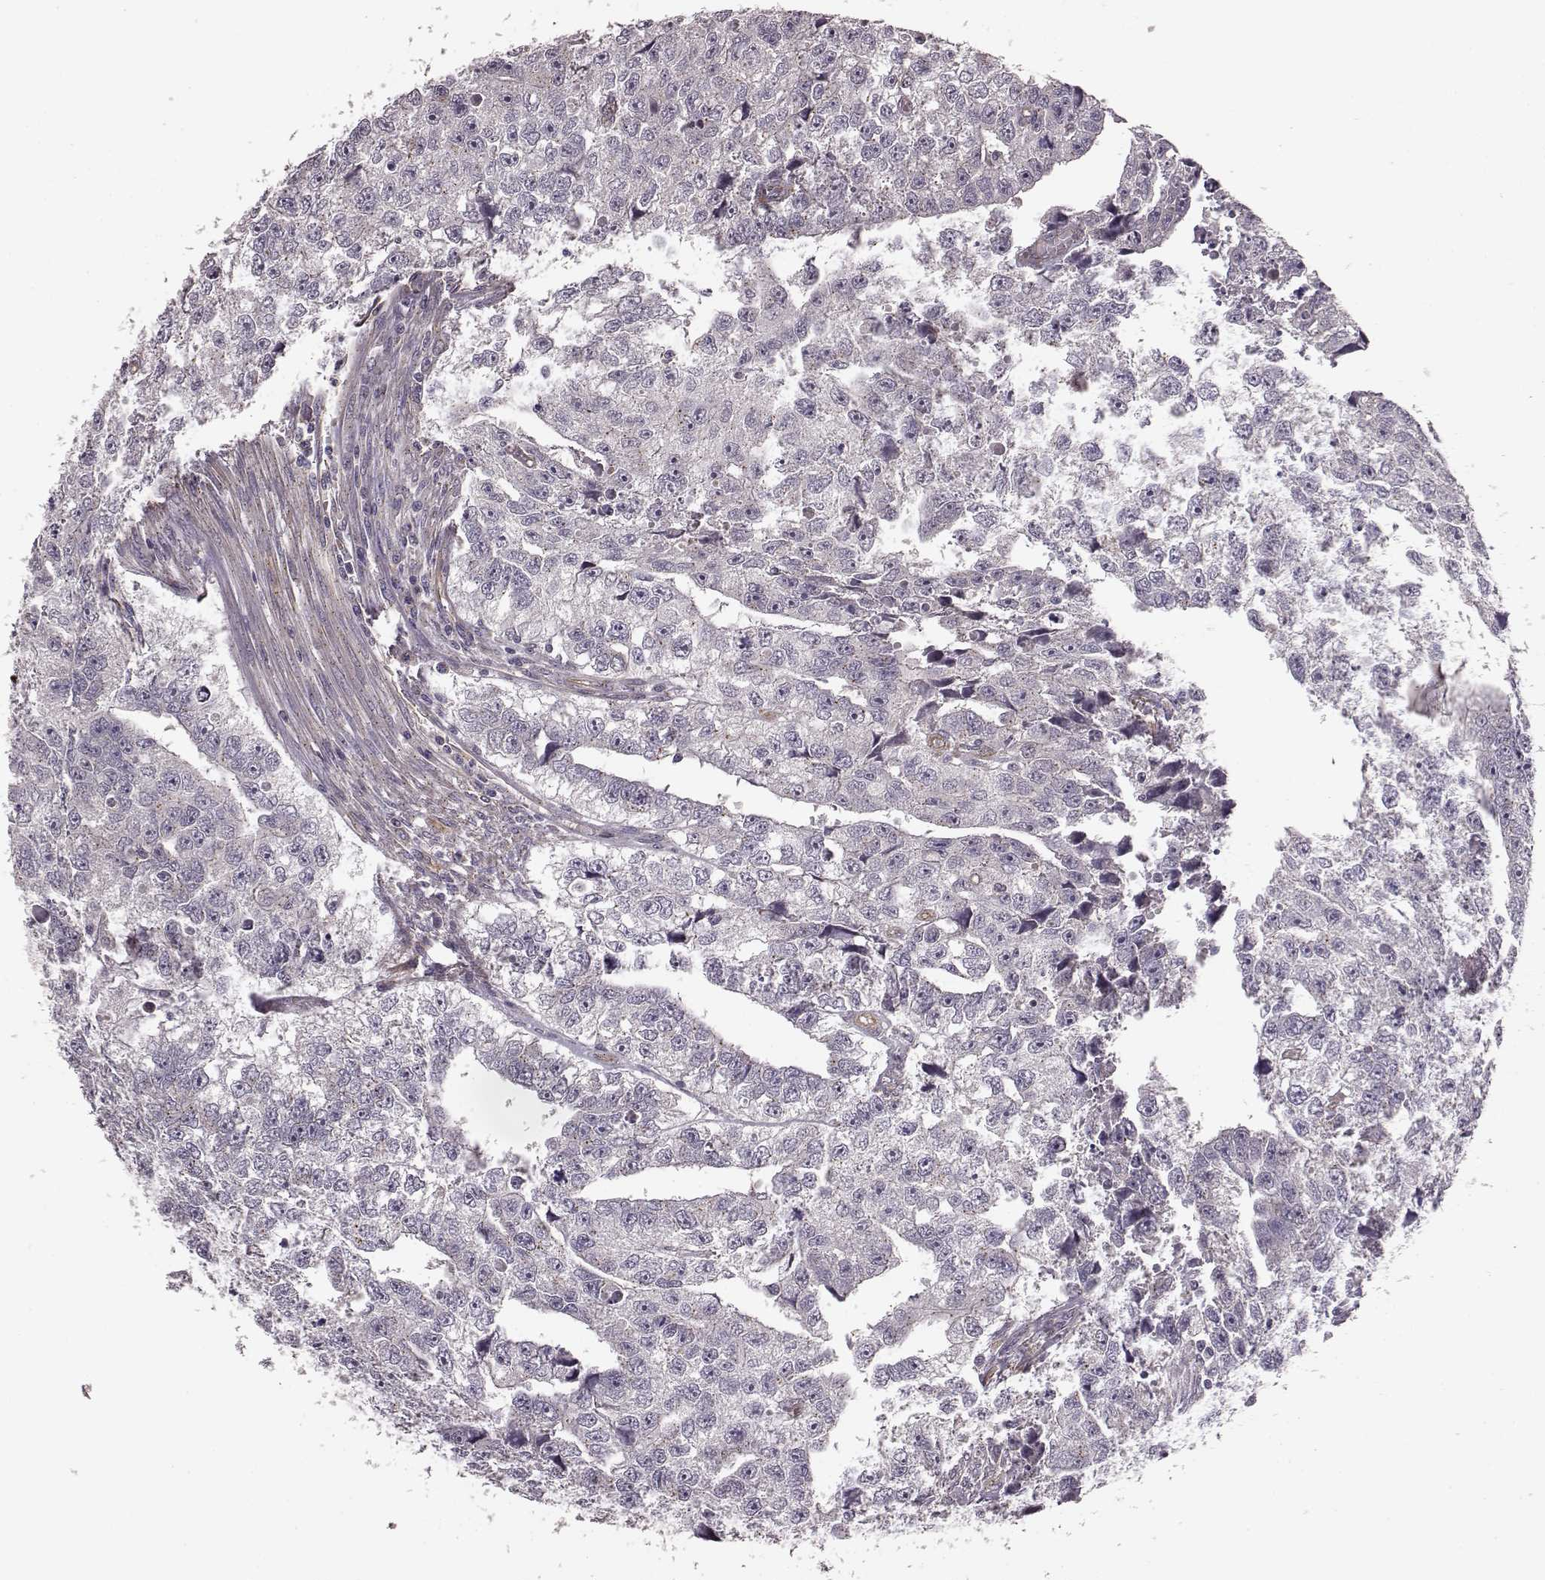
{"staining": {"intensity": "negative", "quantity": "none", "location": "none"}, "tissue": "testis cancer", "cell_type": "Tumor cells", "image_type": "cancer", "snomed": [{"axis": "morphology", "description": "Carcinoma, Embryonal, NOS"}, {"axis": "morphology", "description": "Teratoma, malignant, NOS"}, {"axis": "topography", "description": "Testis"}], "caption": "DAB immunohistochemical staining of testis cancer shows no significant staining in tumor cells.", "gene": "NTF3", "patient": {"sex": "male", "age": 44}}